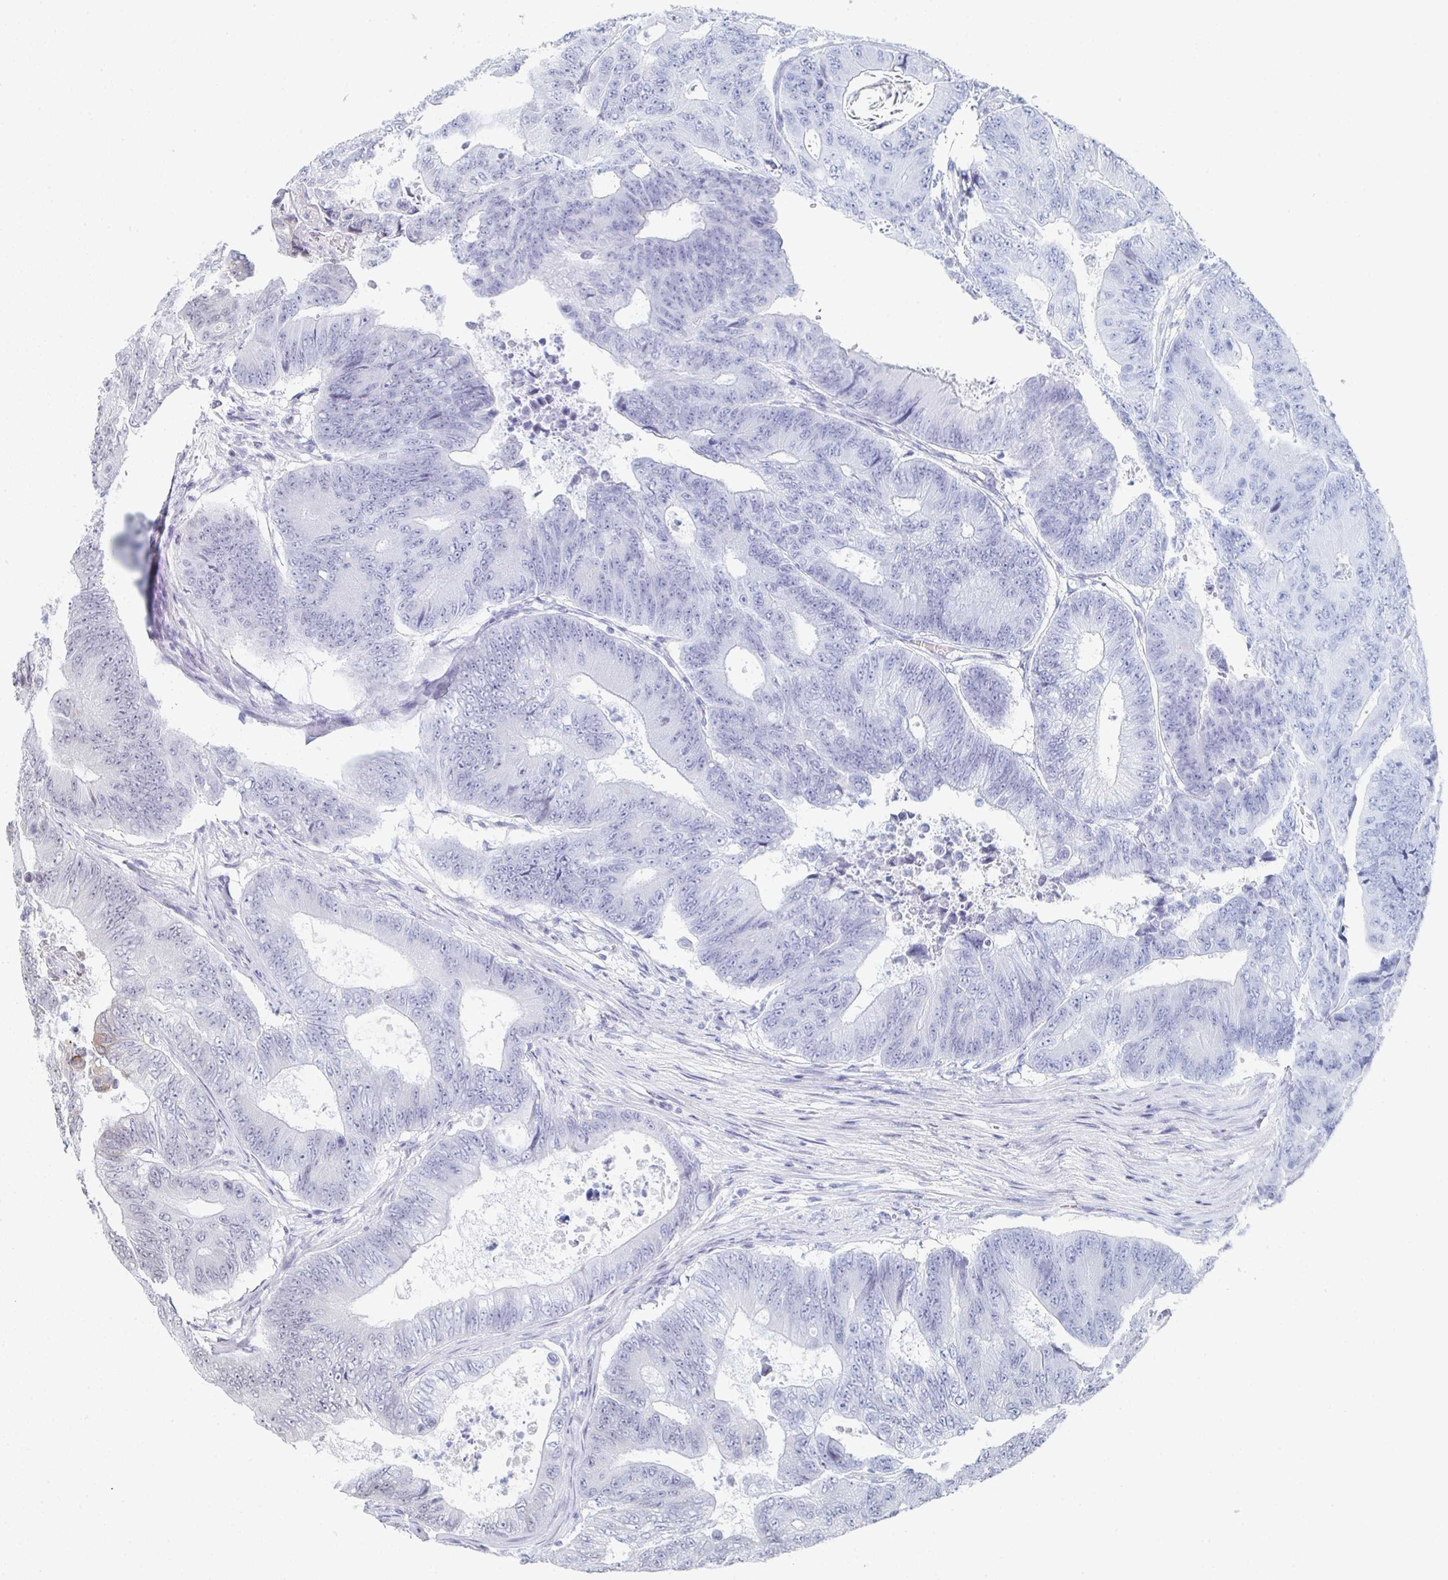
{"staining": {"intensity": "weak", "quantity": "<25%", "location": "nuclear"}, "tissue": "colorectal cancer", "cell_type": "Tumor cells", "image_type": "cancer", "snomed": [{"axis": "morphology", "description": "Adenocarcinoma, NOS"}, {"axis": "topography", "description": "Colon"}], "caption": "The micrograph shows no significant expression in tumor cells of colorectal cancer (adenocarcinoma). (DAB immunohistochemistry (IHC) visualized using brightfield microscopy, high magnification).", "gene": "MBNL1", "patient": {"sex": "female", "age": 48}}